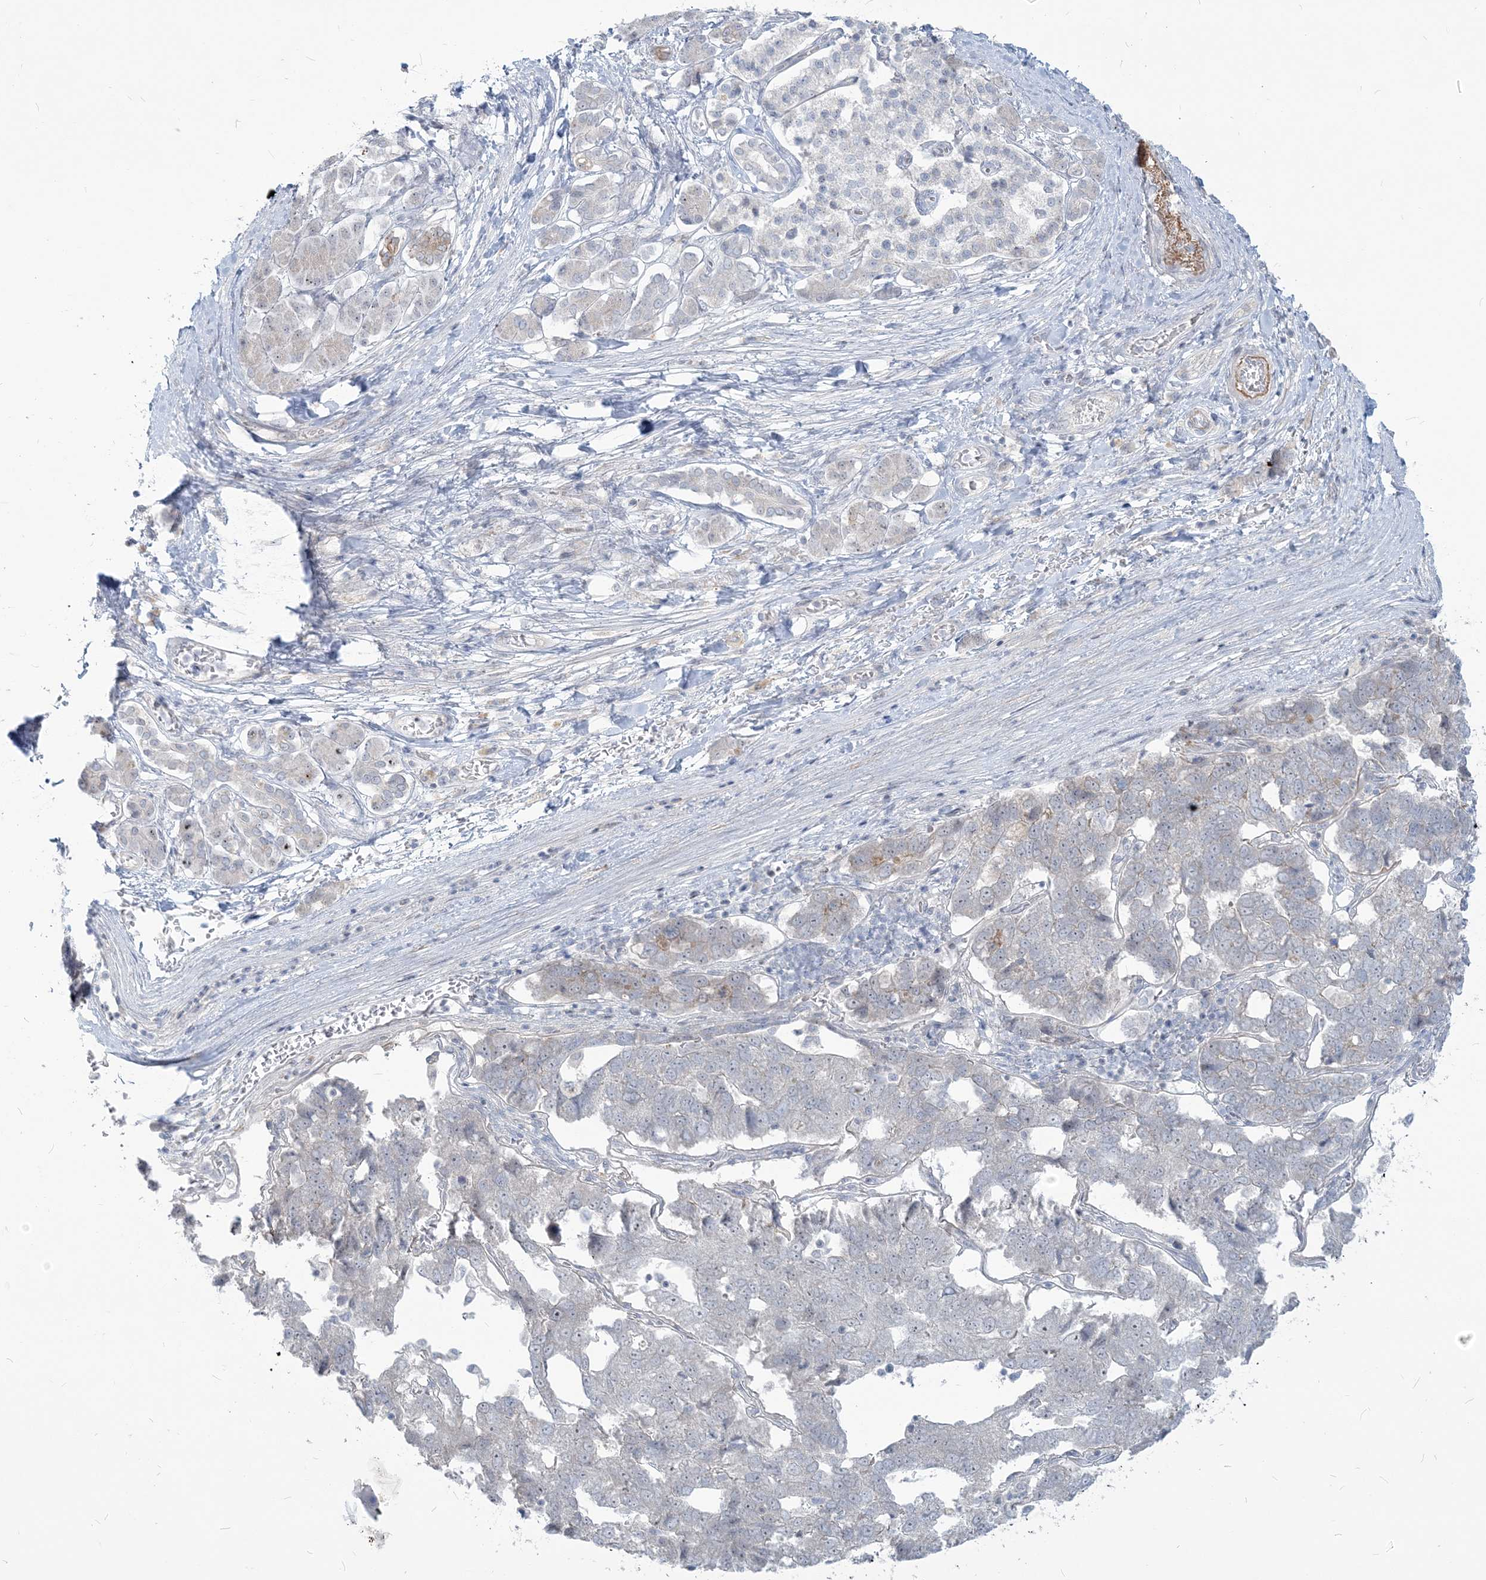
{"staining": {"intensity": "negative", "quantity": "none", "location": "none"}, "tissue": "pancreatic cancer", "cell_type": "Tumor cells", "image_type": "cancer", "snomed": [{"axis": "morphology", "description": "Adenocarcinoma, NOS"}, {"axis": "topography", "description": "Pancreas"}], "caption": "Photomicrograph shows no protein expression in tumor cells of pancreatic adenocarcinoma tissue.", "gene": "SDAD1", "patient": {"sex": "female", "age": 61}}